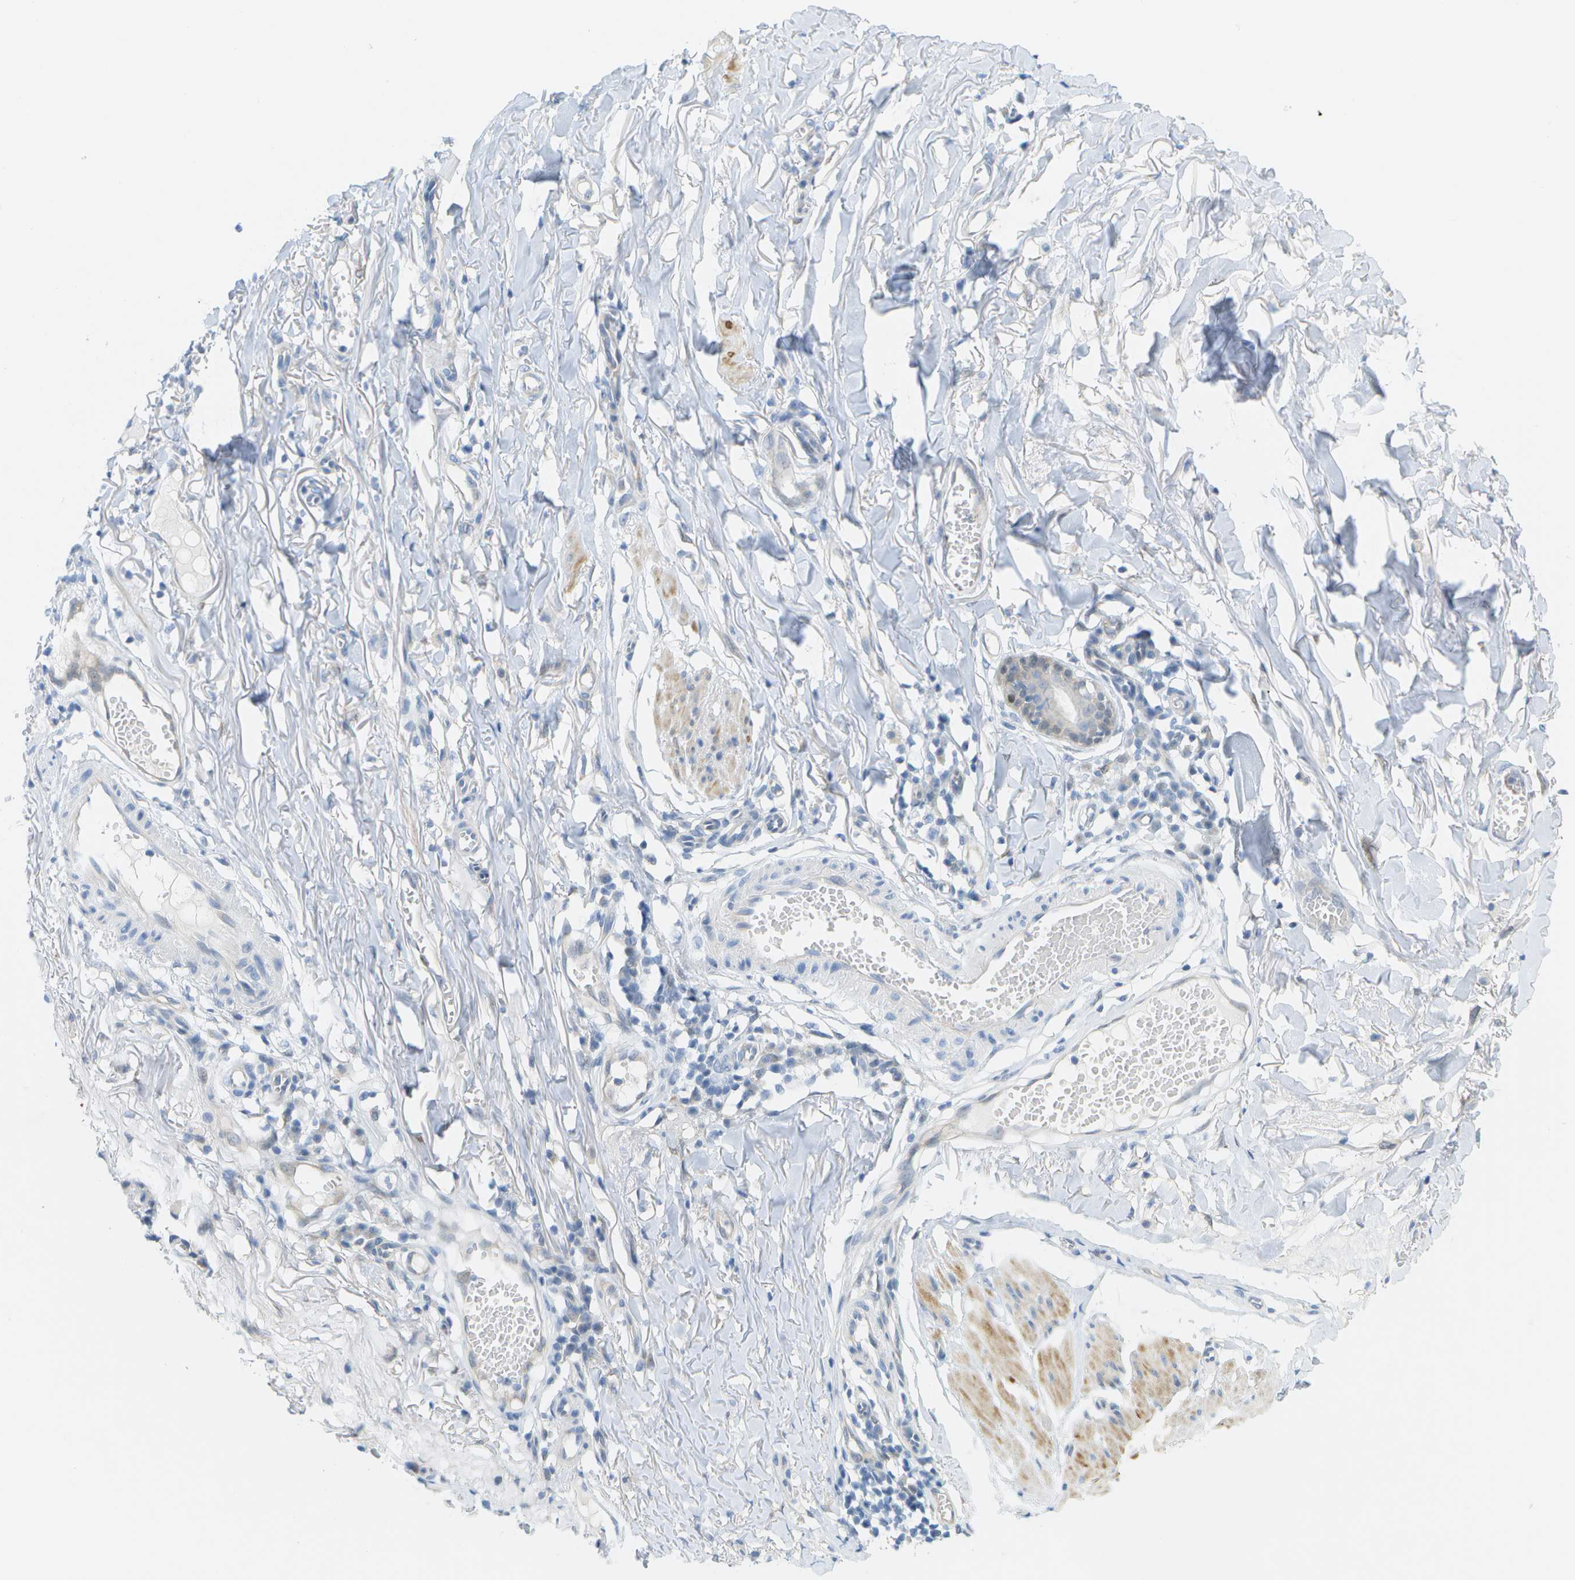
{"staining": {"intensity": "negative", "quantity": "none", "location": "none"}, "tissue": "skin cancer", "cell_type": "Tumor cells", "image_type": "cancer", "snomed": [{"axis": "morphology", "description": "Basal cell carcinoma"}, {"axis": "topography", "description": "Skin"}], "caption": "Immunohistochemical staining of human skin cancer shows no significant staining in tumor cells.", "gene": "CUL9", "patient": {"sex": "male", "age": 85}}